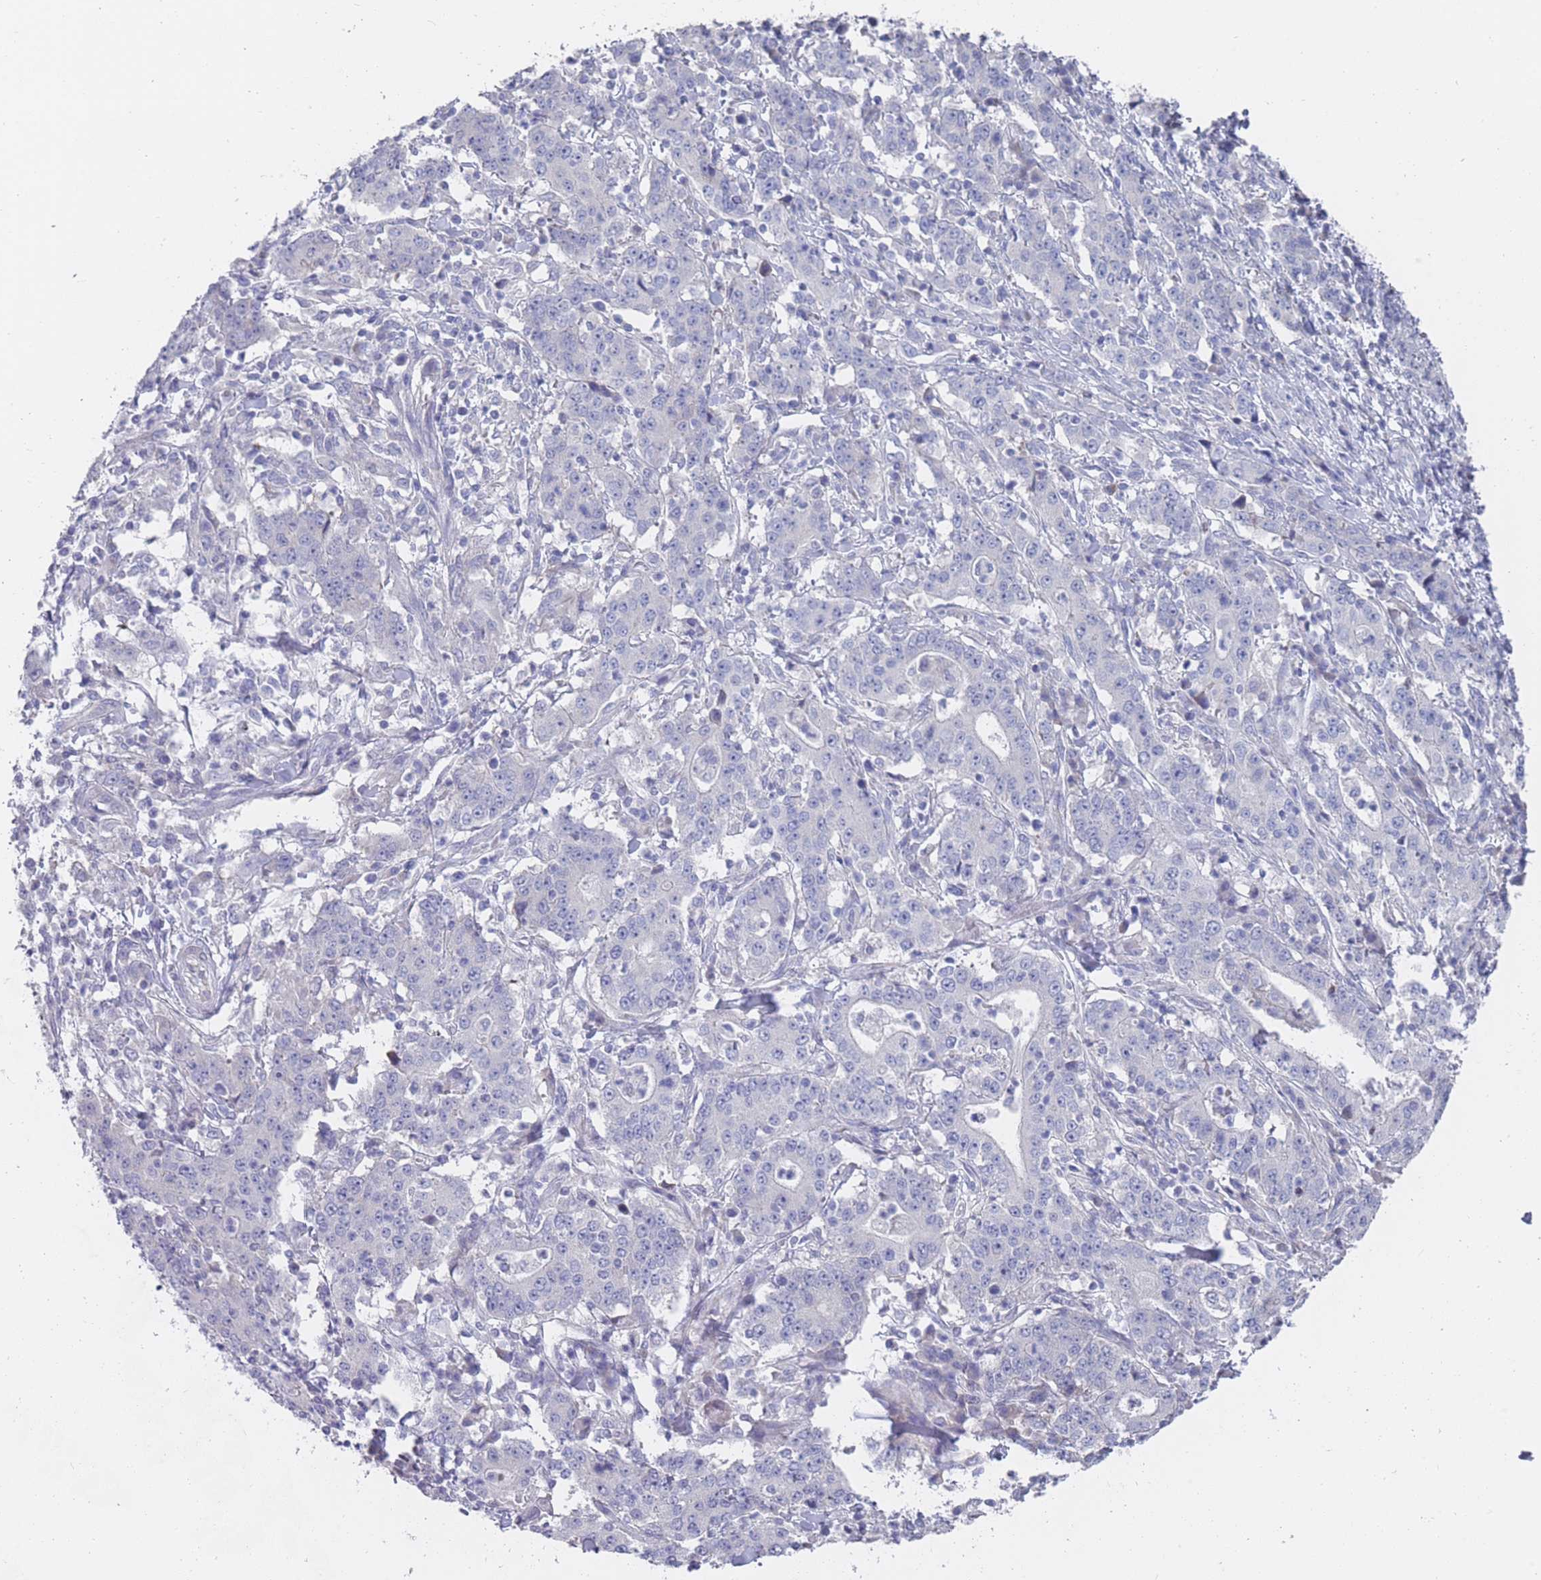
{"staining": {"intensity": "negative", "quantity": "none", "location": "none"}, "tissue": "stomach cancer", "cell_type": "Tumor cells", "image_type": "cancer", "snomed": [{"axis": "morphology", "description": "Normal tissue, NOS"}, {"axis": "morphology", "description": "Adenocarcinoma, NOS"}, {"axis": "topography", "description": "Stomach, upper"}, {"axis": "topography", "description": "Stomach"}], "caption": "This is a photomicrograph of immunohistochemistry staining of stomach adenocarcinoma, which shows no positivity in tumor cells.", "gene": "PIGU", "patient": {"sex": "male", "age": 59}}